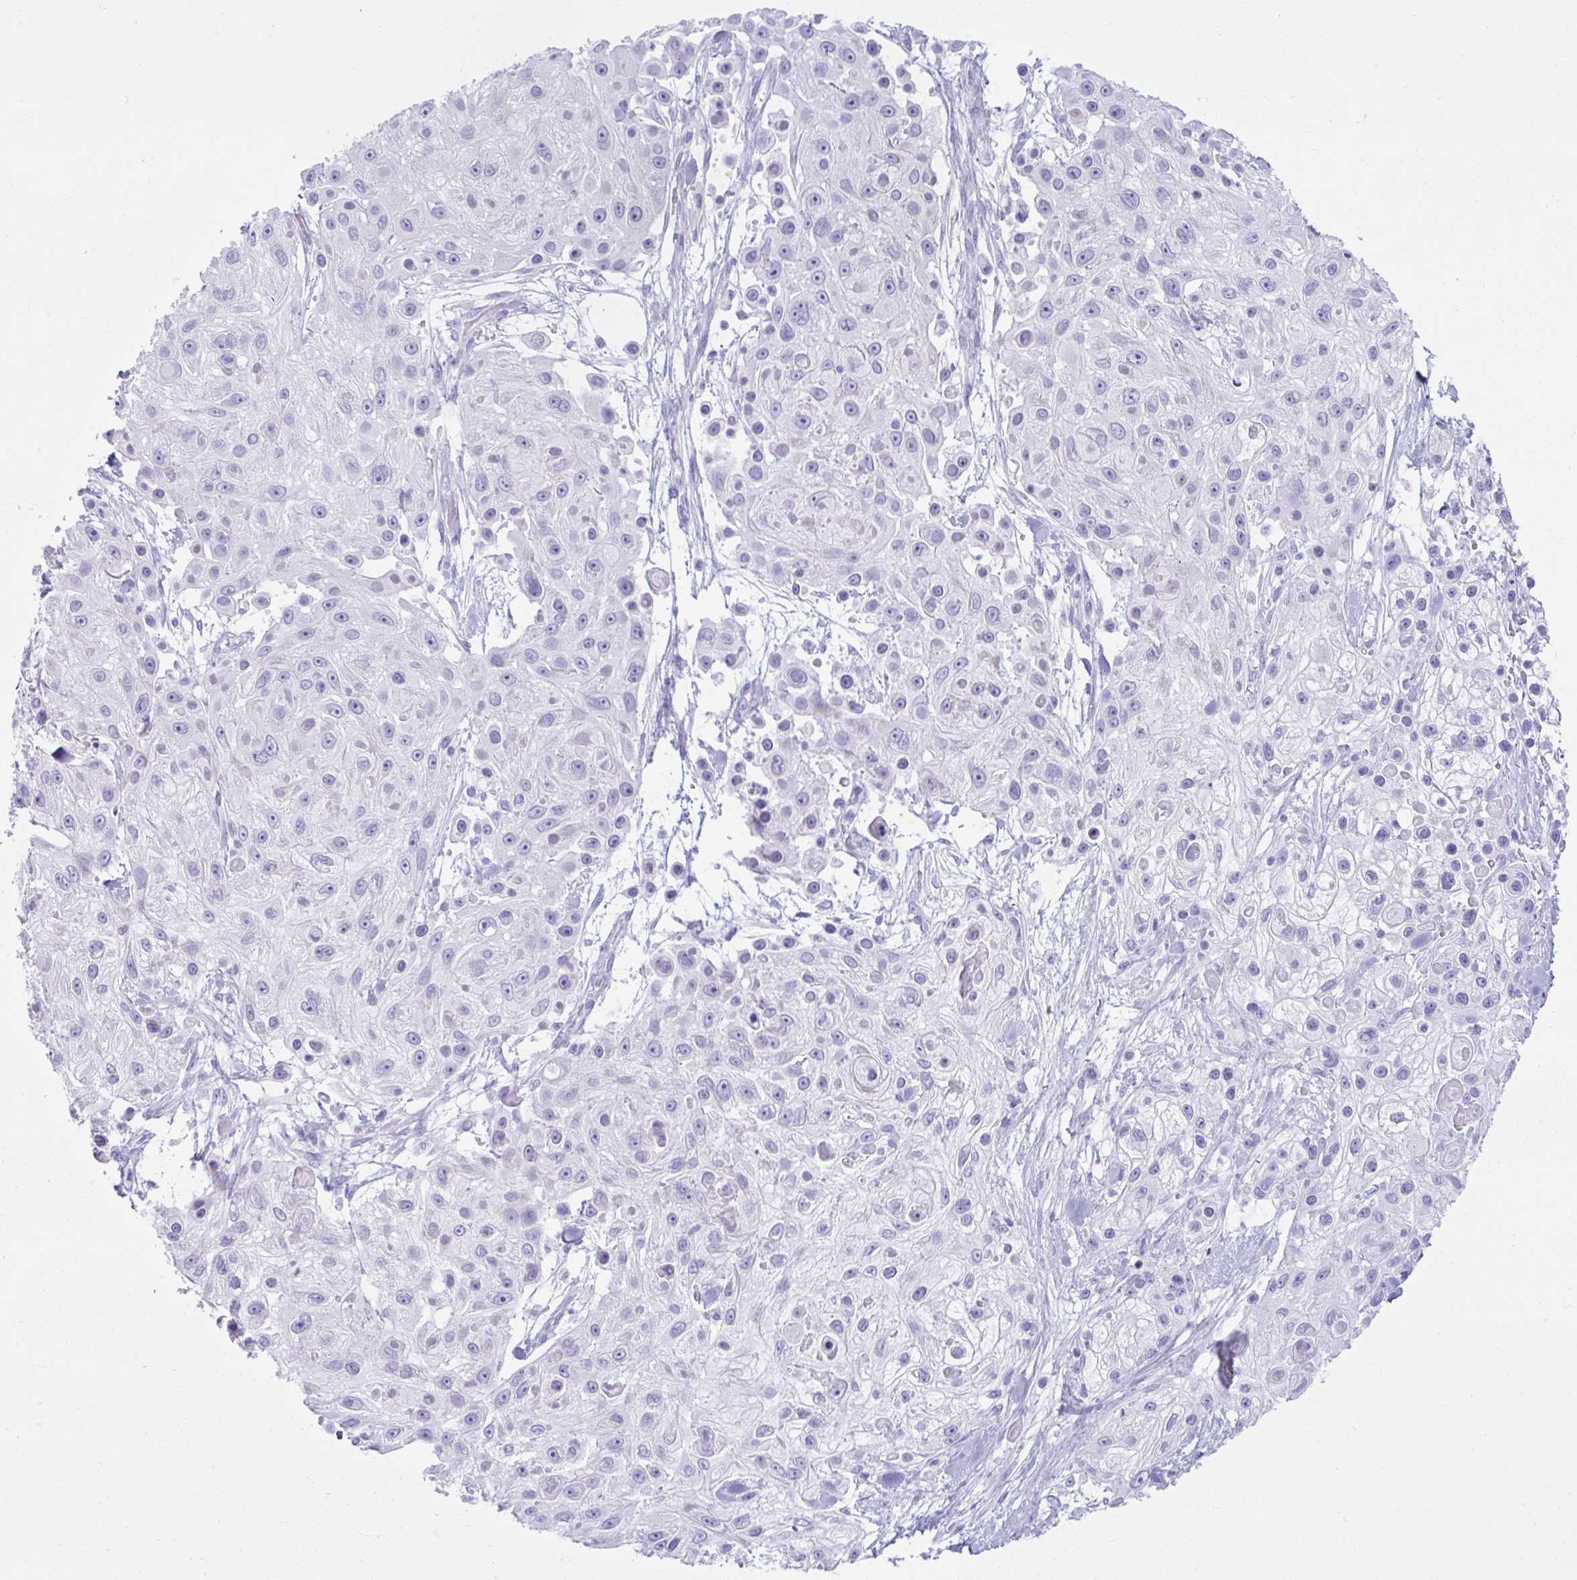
{"staining": {"intensity": "negative", "quantity": "none", "location": "none"}, "tissue": "skin cancer", "cell_type": "Tumor cells", "image_type": "cancer", "snomed": [{"axis": "morphology", "description": "Squamous cell carcinoma, NOS"}, {"axis": "topography", "description": "Skin"}], "caption": "DAB immunohistochemical staining of skin squamous cell carcinoma demonstrates no significant expression in tumor cells. (Brightfield microscopy of DAB (3,3'-diaminobenzidine) immunohistochemistry at high magnification).", "gene": "PSCA", "patient": {"sex": "male", "age": 67}}